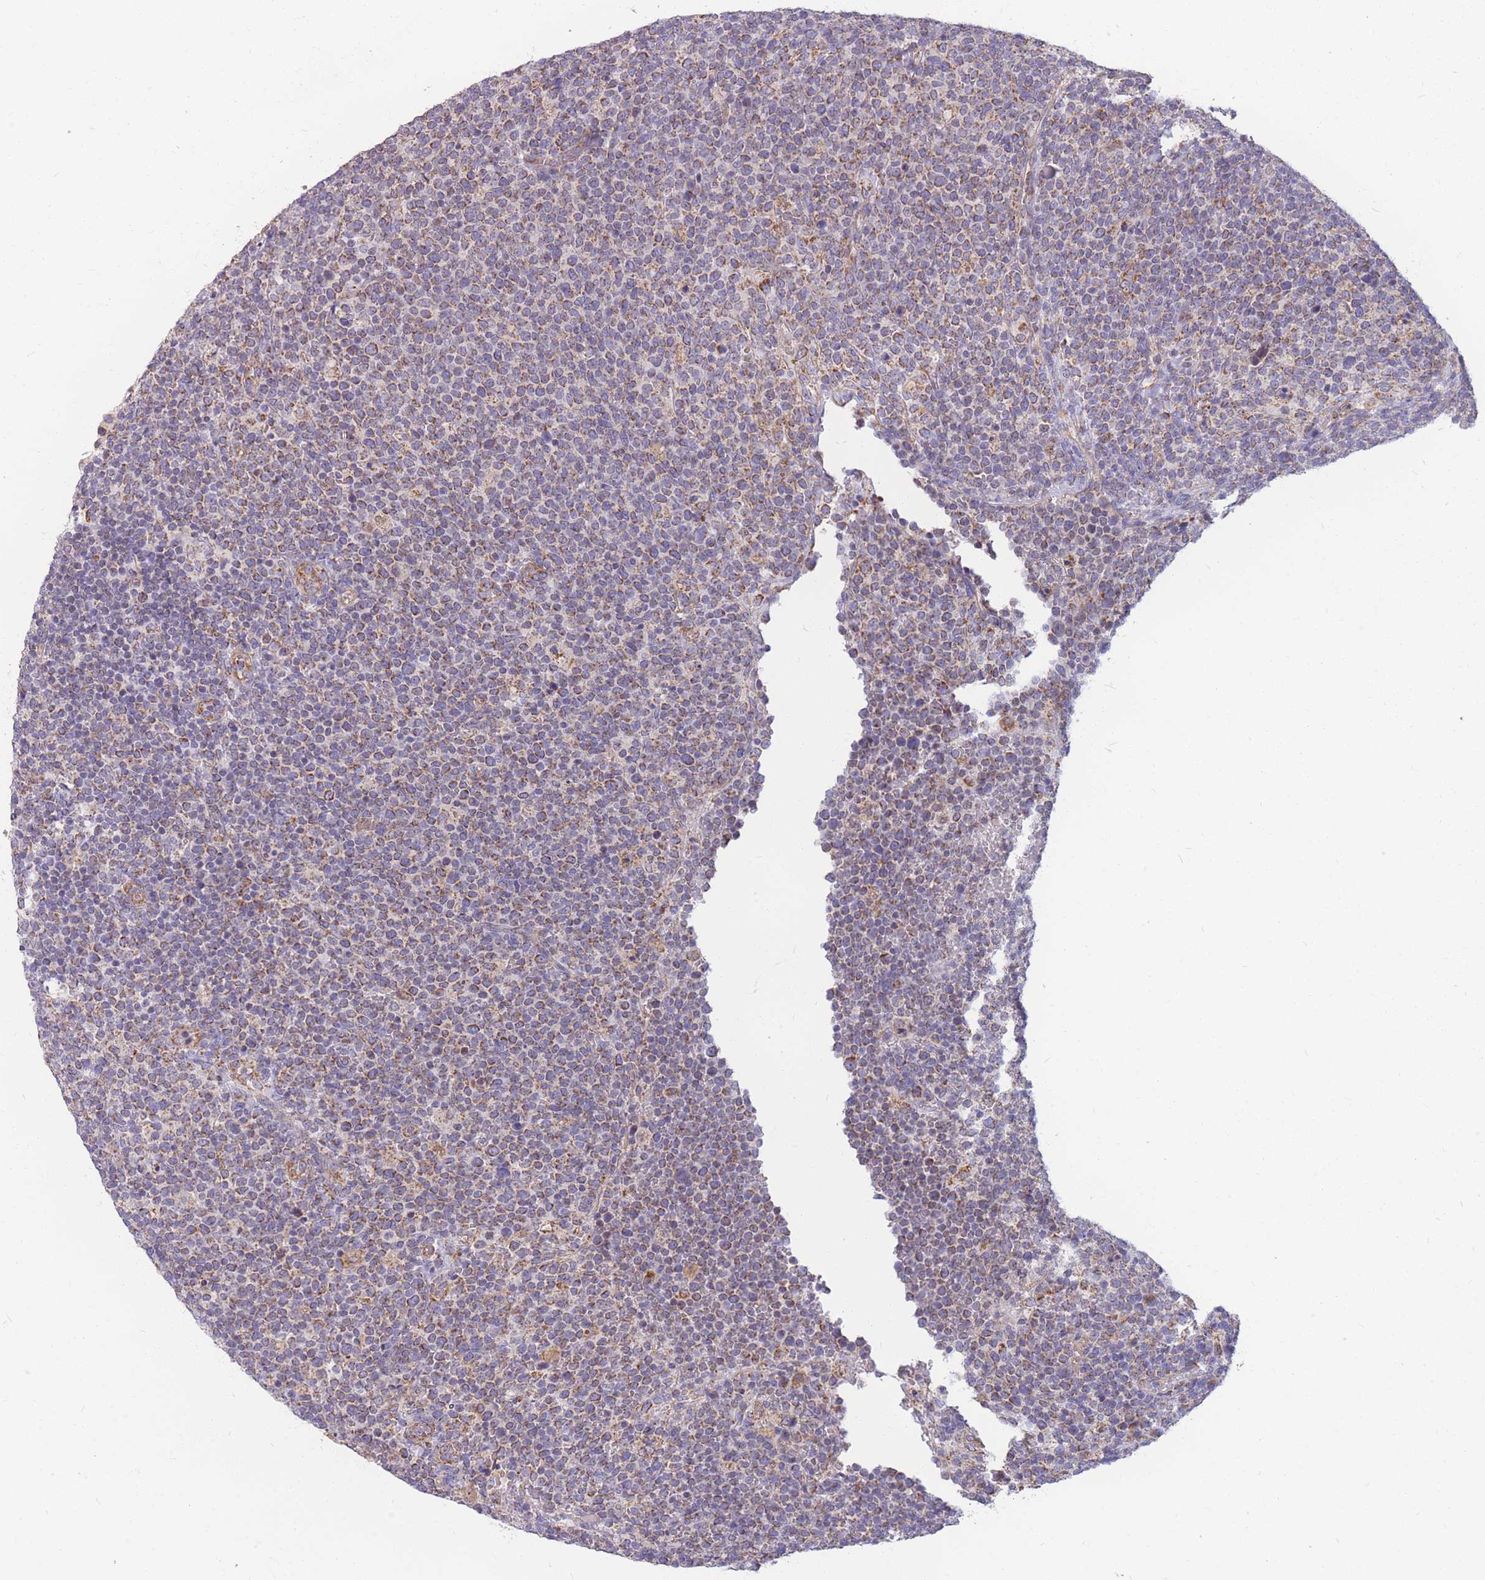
{"staining": {"intensity": "moderate", "quantity": ">75%", "location": "cytoplasmic/membranous"}, "tissue": "lymphoma", "cell_type": "Tumor cells", "image_type": "cancer", "snomed": [{"axis": "morphology", "description": "Malignant lymphoma, non-Hodgkin's type, High grade"}, {"axis": "topography", "description": "Lymph node"}], "caption": "DAB (3,3'-diaminobenzidine) immunohistochemical staining of human lymphoma displays moderate cytoplasmic/membranous protein staining in about >75% of tumor cells.", "gene": "MRPS9", "patient": {"sex": "male", "age": 61}}